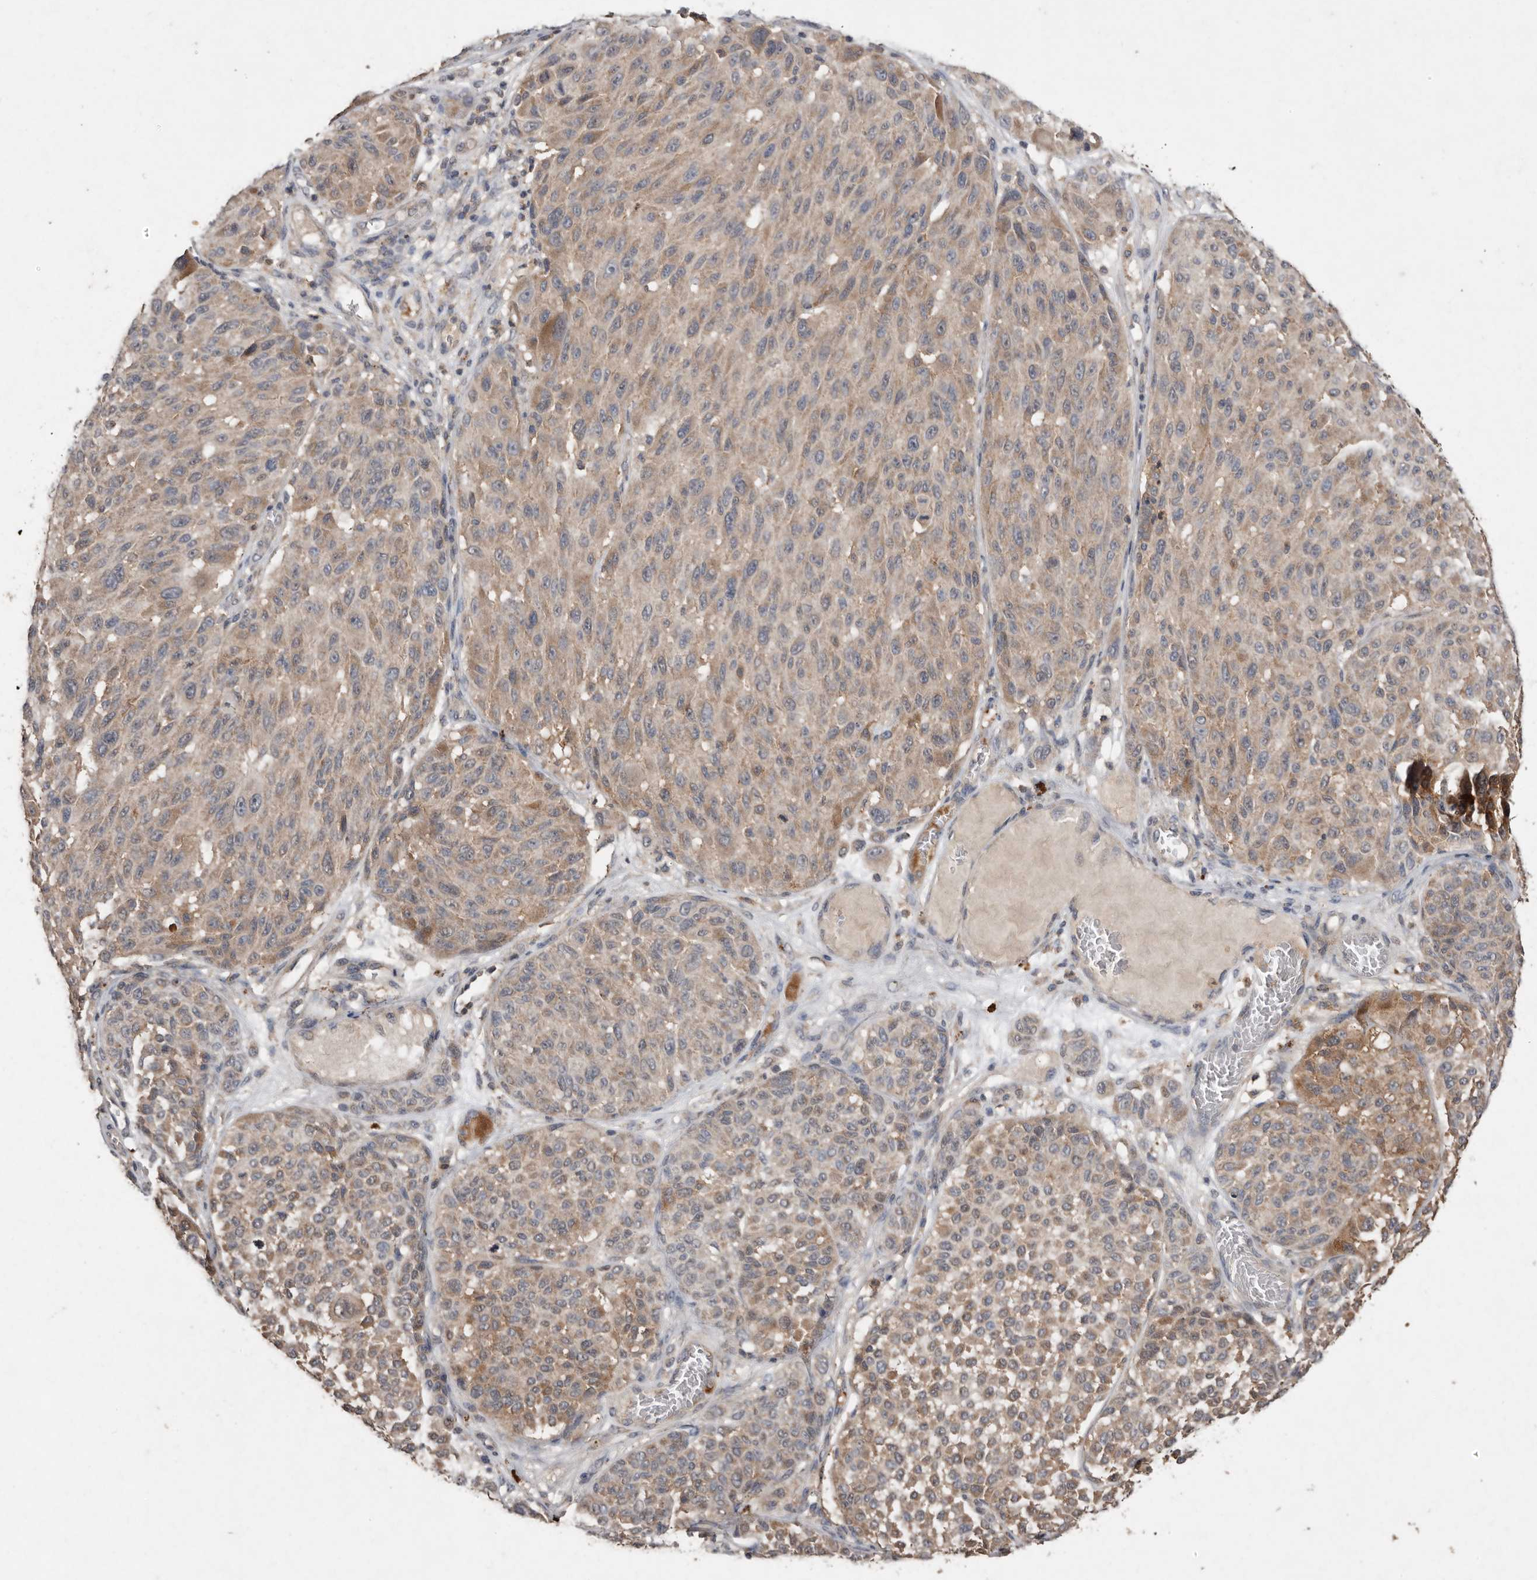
{"staining": {"intensity": "weak", "quantity": ">75%", "location": "cytoplasmic/membranous"}, "tissue": "melanoma", "cell_type": "Tumor cells", "image_type": "cancer", "snomed": [{"axis": "morphology", "description": "Malignant melanoma, NOS"}, {"axis": "topography", "description": "Skin"}], "caption": "Weak cytoplasmic/membranous staining for a protein is present in about >75% of tumor cells of melanoma using immunohistochemistry (IHC).", "gene": "EDEM1", "patient": {"sex": "male", "age": 83}}